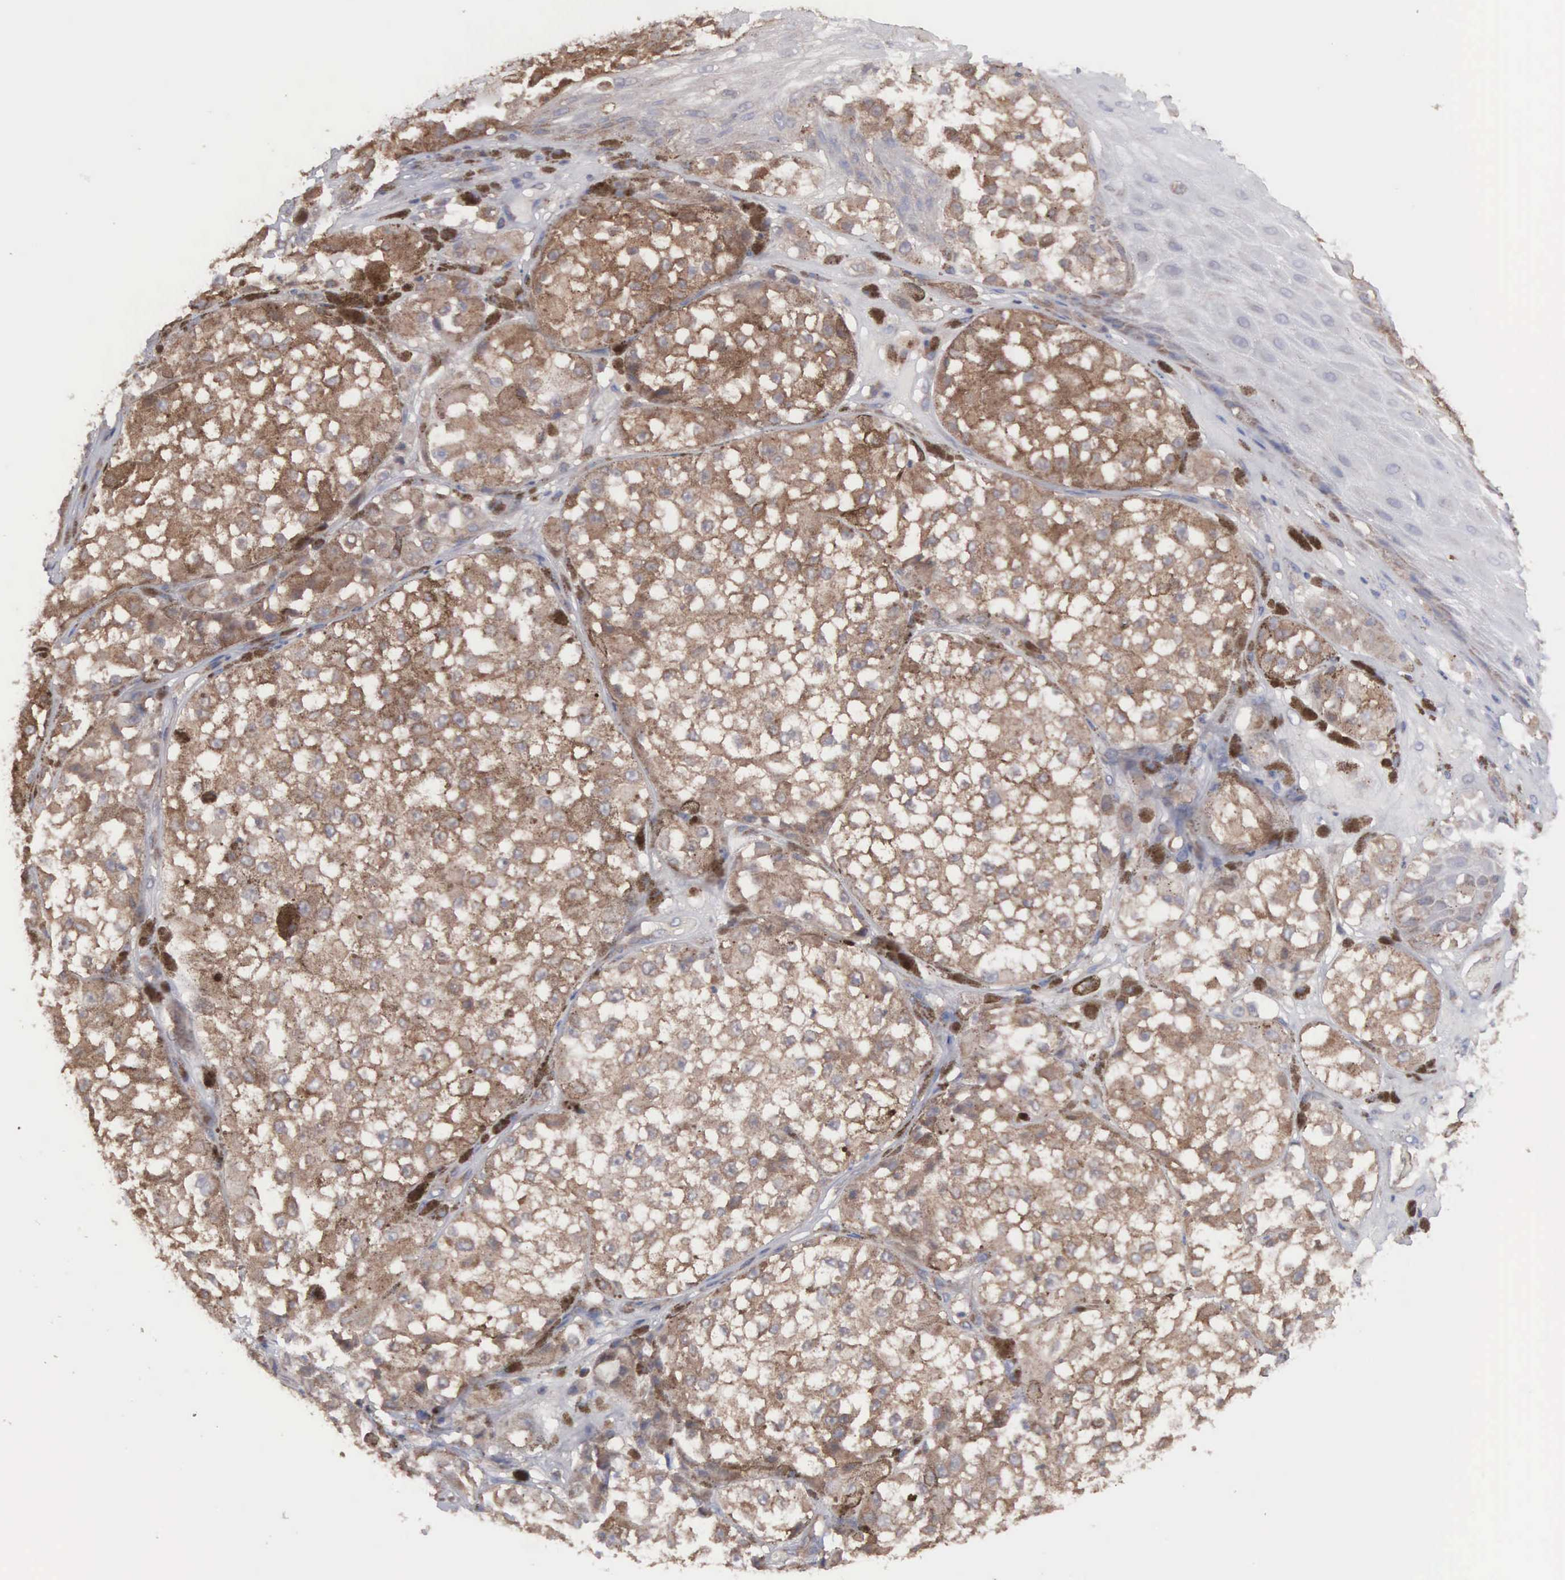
{"staining": {"intensity": "moderate", "quantity": ">75%", "location": "cytoplasmic/membranous"}, "tissue": "melanoma", "cell_type": "Tumor cells", "image_type": "cancer", "snomed": [{"axis": "morphology", "description": "Malignant melanoma, NOS"}, {"axis": "topography", "description": "Skin"}], "caption": "Melanoma stained for a protein (brown) reveals moderate cytoplasmic/membranous positive staining in approximately >75% of tumor cells.", "gene": "MTHFD1", "patient": {"sex": "male", "age": 67}}